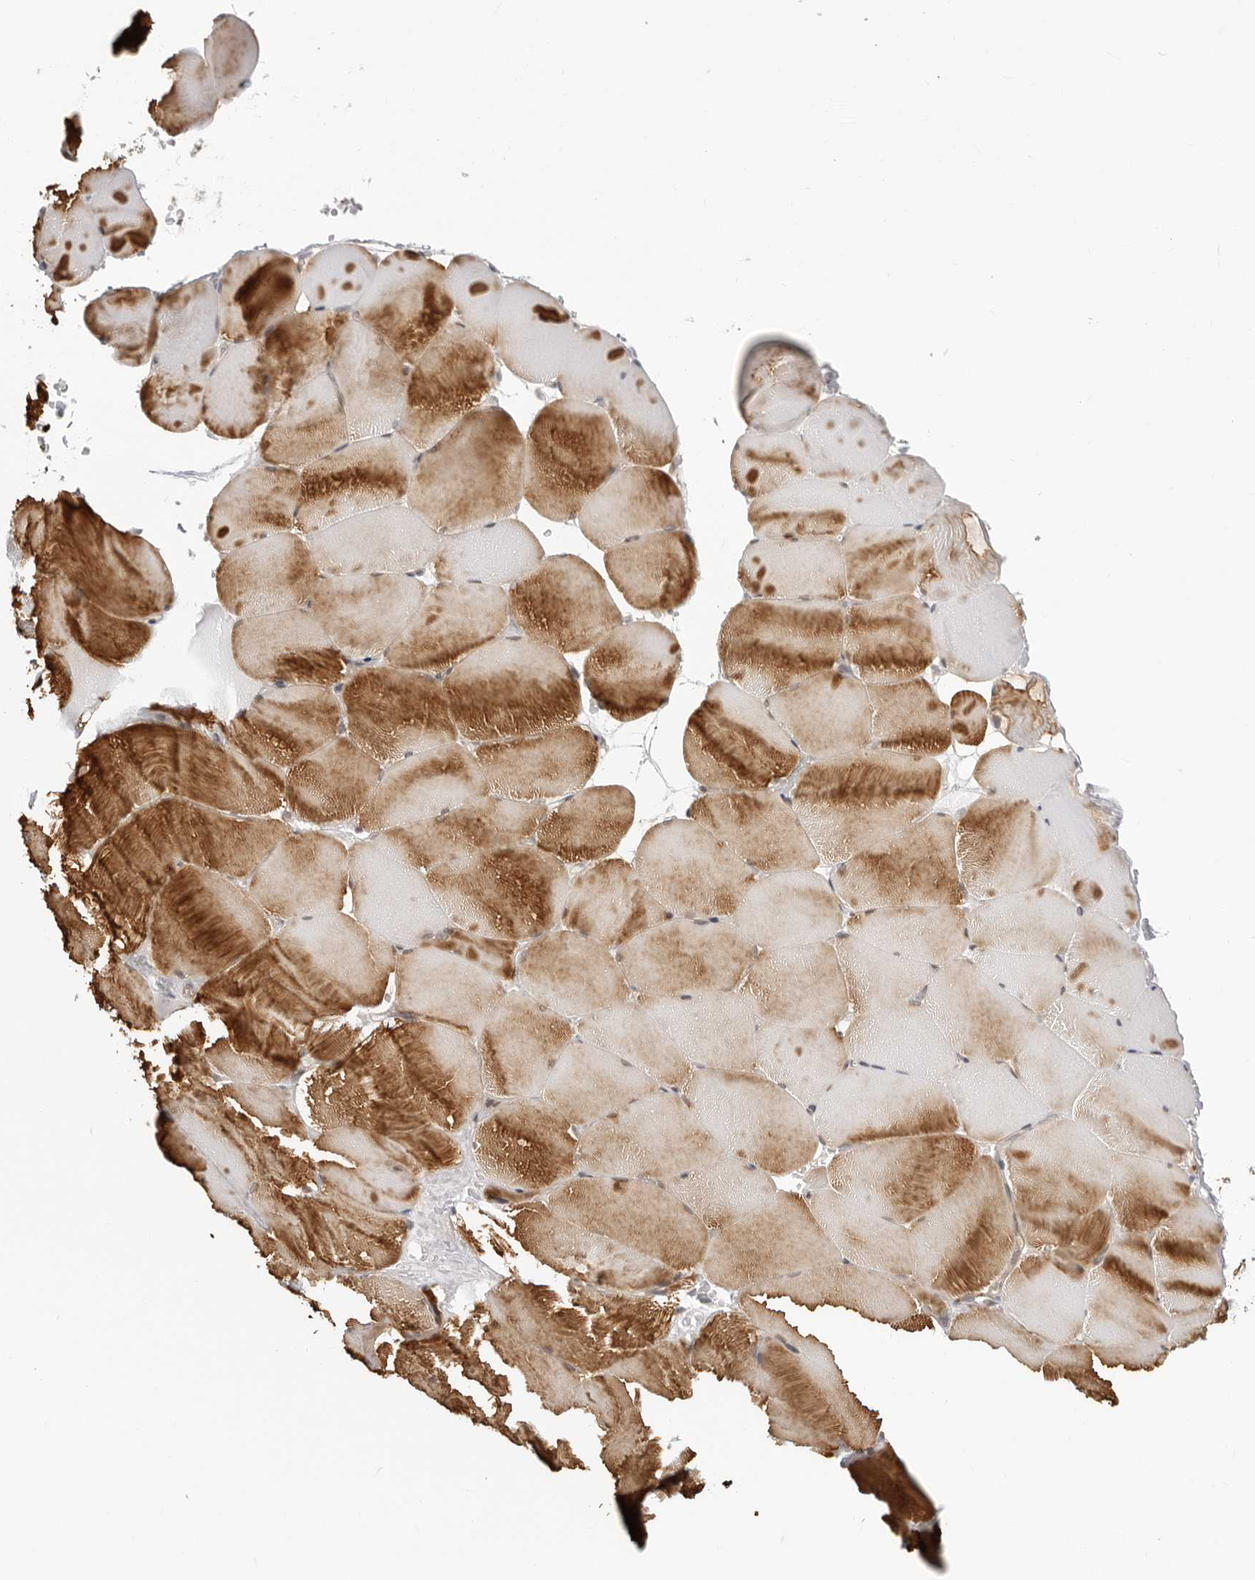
{"staining": {"intensity": "moderate", "quantity": "25%-75%", "location": "cytoplasmic/membranous"}, "tissue": "skeletal muscle", "cell_type": "Myocytes", "image_type": "normal", "snomed": [{"axis": "morphology", "description": "Normal tissue, NOS"}, {"axis": "topography", "description": "Skeletal muscle"}, {"axis": "topography", "description": "Parathyroid gland"}], "caption": "IHC of normal human skeletal muscle exhibits medium levels of moderate cytoplasmic/membranous staining in approximately 25%-75% of myocytes. The protein of interest is shown in brown color, while the nuclei are stained blue.", "gene": "UNK", "patient": {"sex": "female", "age": 37}}